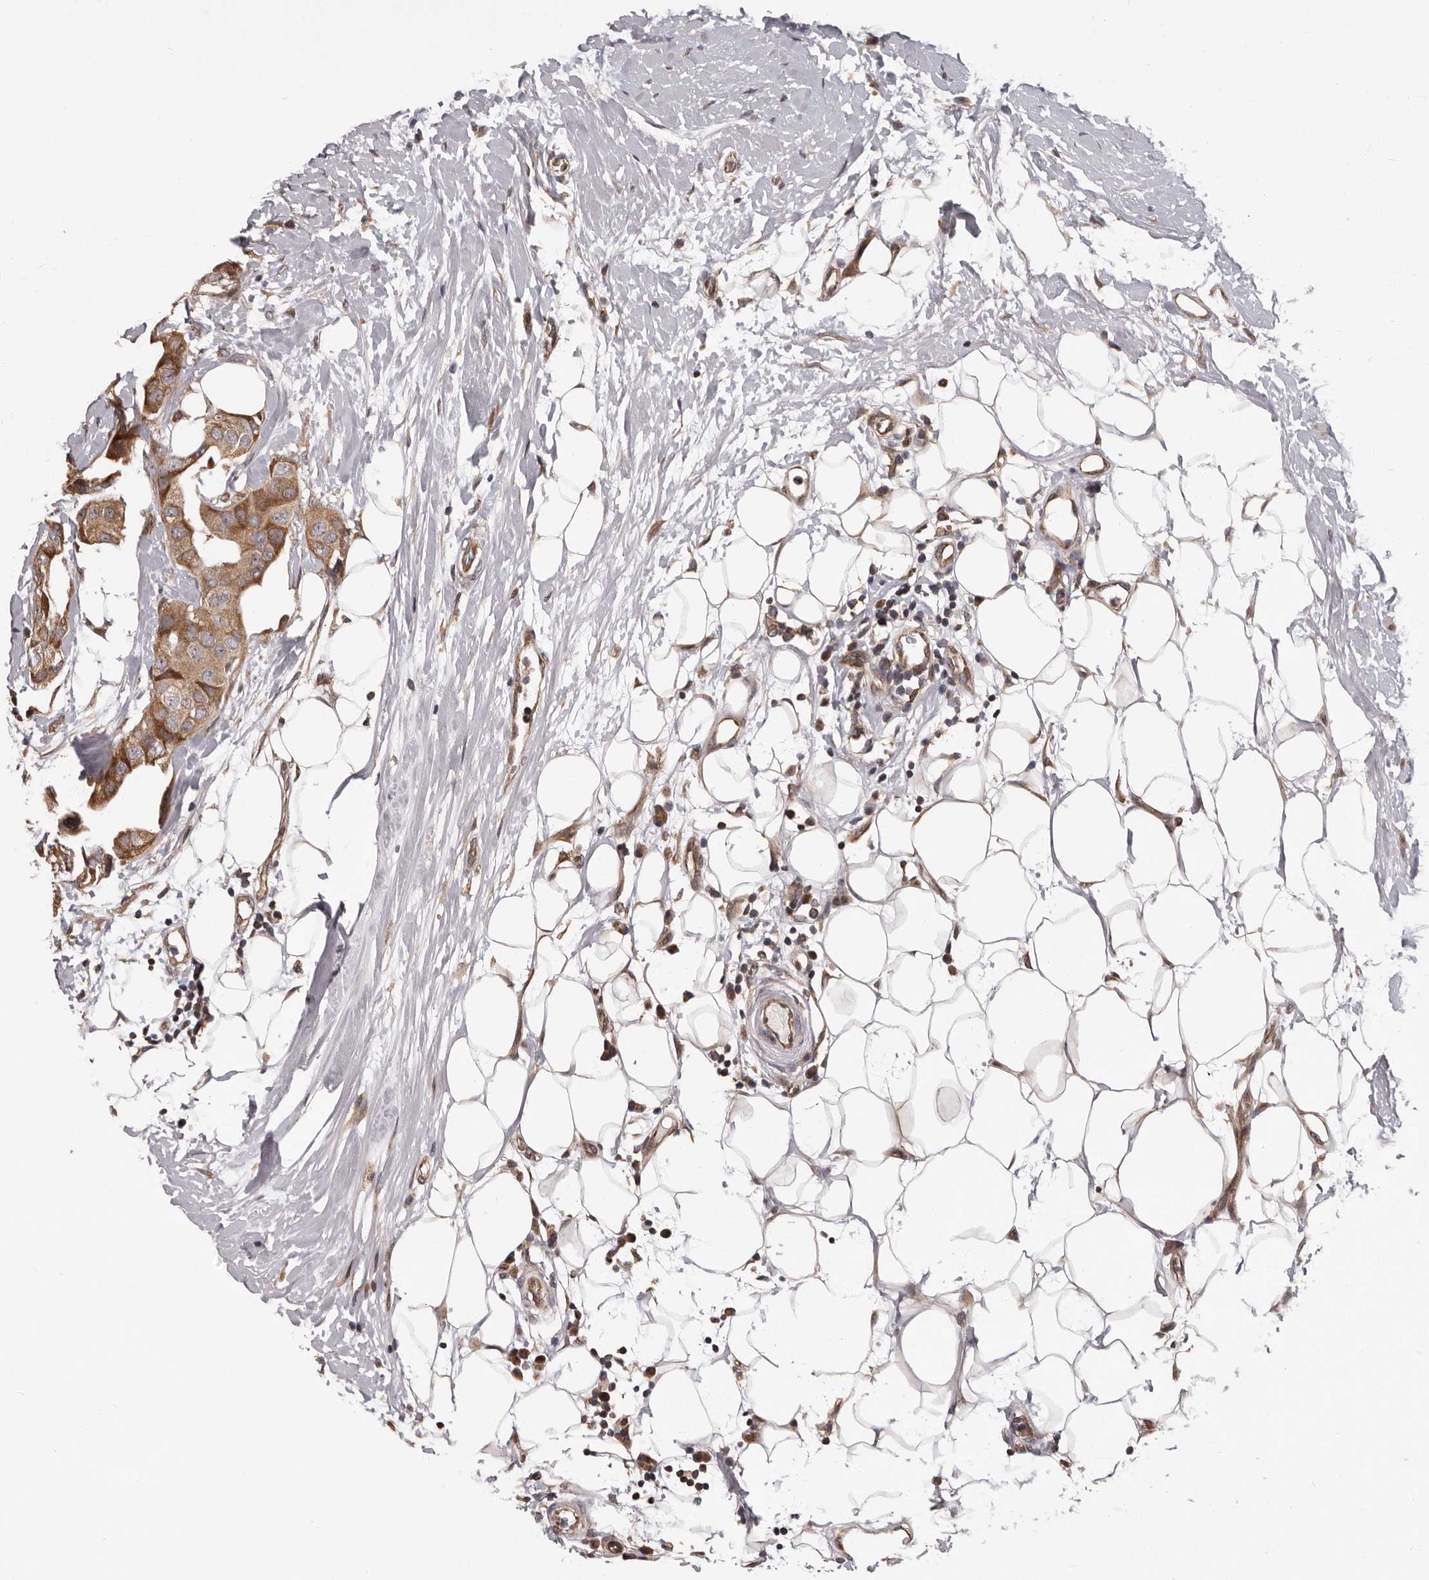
{"staining": {"intensity": "moderate", "quantity": ">75%", "location": "cytoplasmic/membranous"}, "tissue": "breast cancer", "cell_type": "Tumor cells", "image_type": "cancer", "snomed": [{"axis": "morphology", "description": "Duct carcinoma"}, {"axis": "topography", "description": "Breast"}], "caption": "Breast cancer stained with immunohistochemistry (IHC) reveals moderate cytoplasmic/membranous positivity in about >75% of tumor cells.", "gene": "VPS37A", "patient": {"sex": "female", "age": 40}}